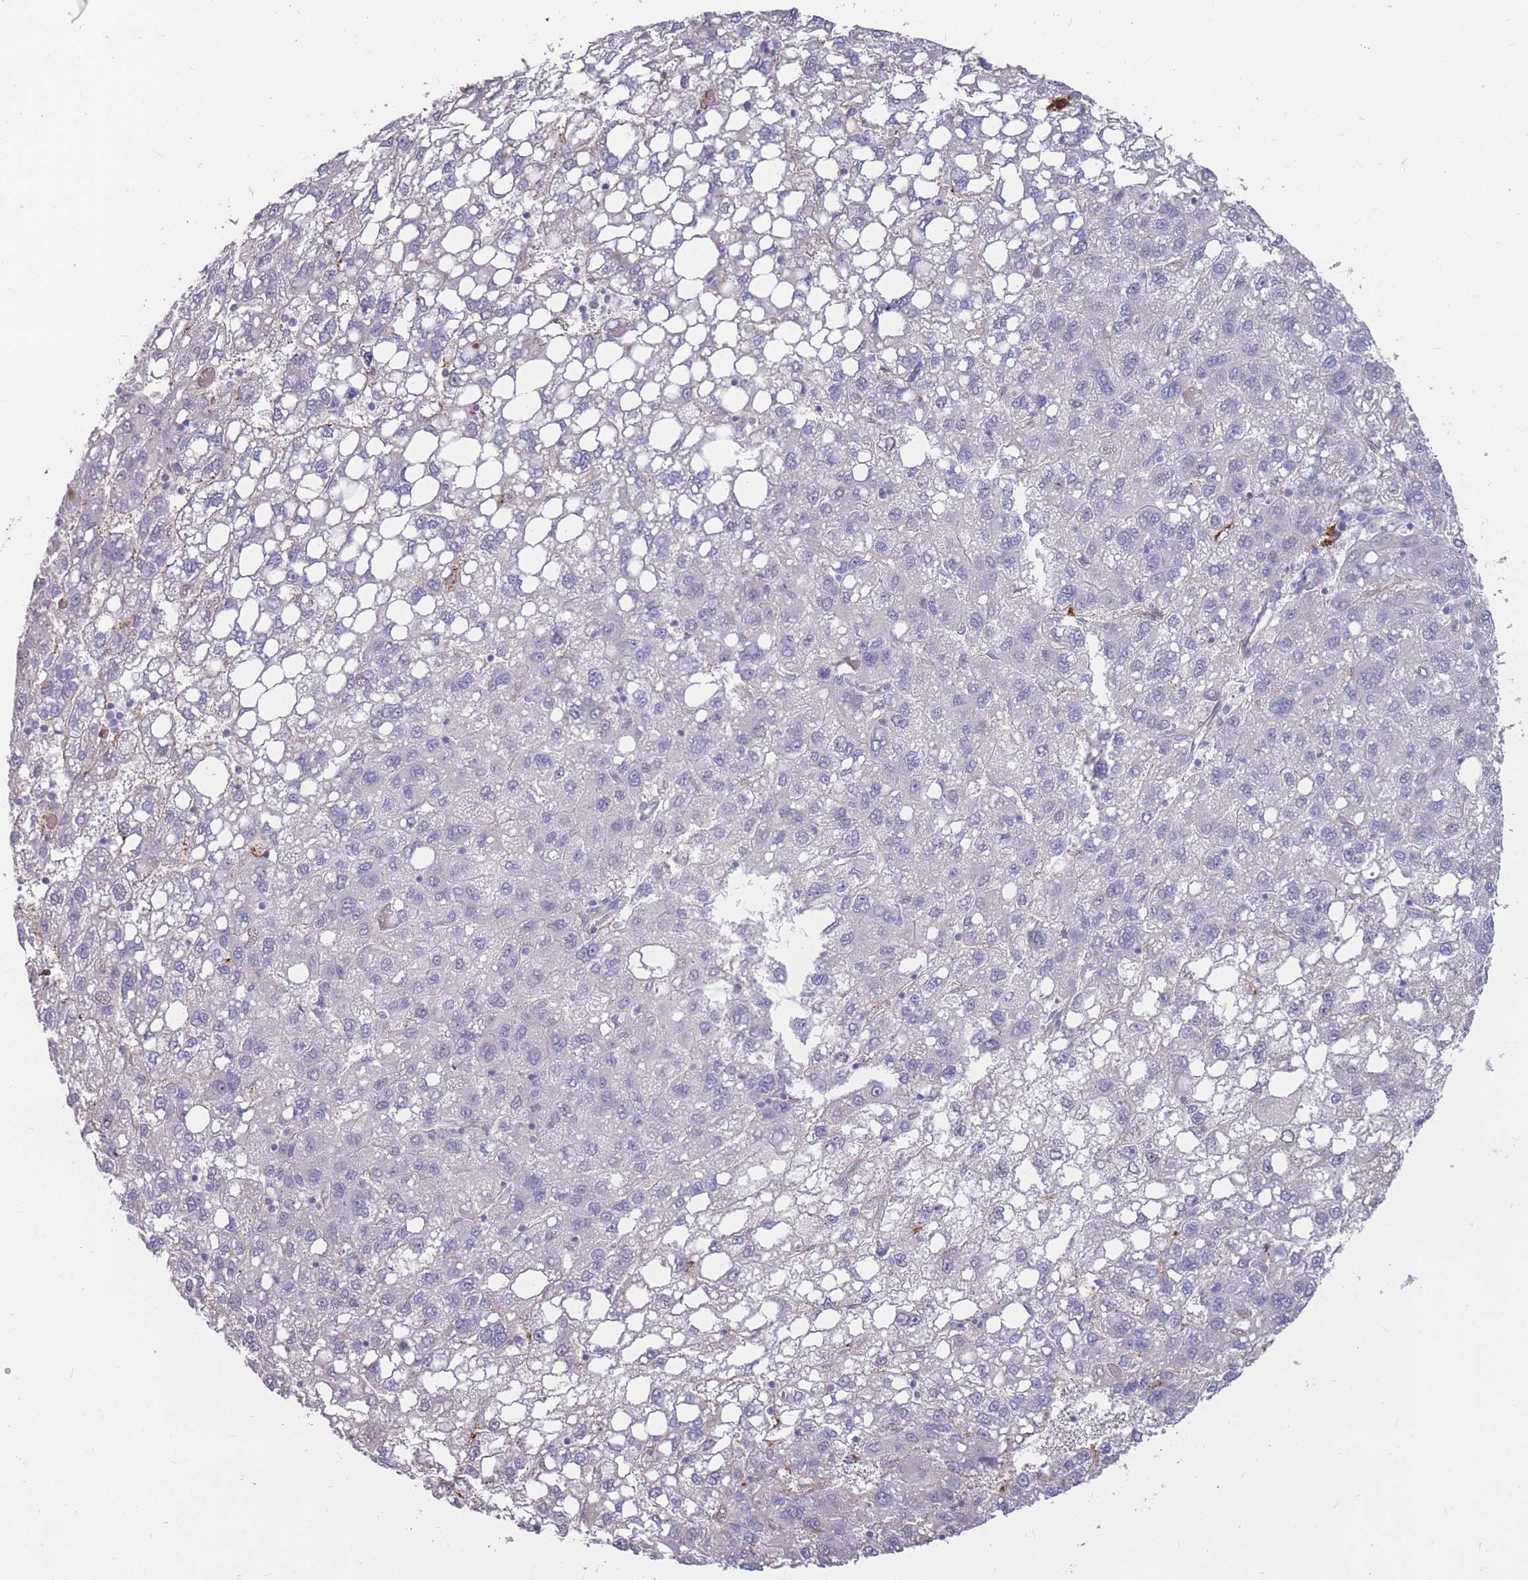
{"staining": {"intensity": "negative", "quantity": "none", "location": "none"}, "tissue": "liver cancer", "cell_type": "Tumor cells", "image_type": "cancer", "snomed": [{"axis": "morphology", "description": "Carcinoma, Hepatocellular, NOS"}, {"axis": "topography", "description": "Liver"}], "caption": "This is an IHC photomicrograph of human liver cancer (hepatocellular carcinoma). There is no positivity in tumor cells.", "gene": "GNA11", "patient": {"sex": "female", "age": 82}}